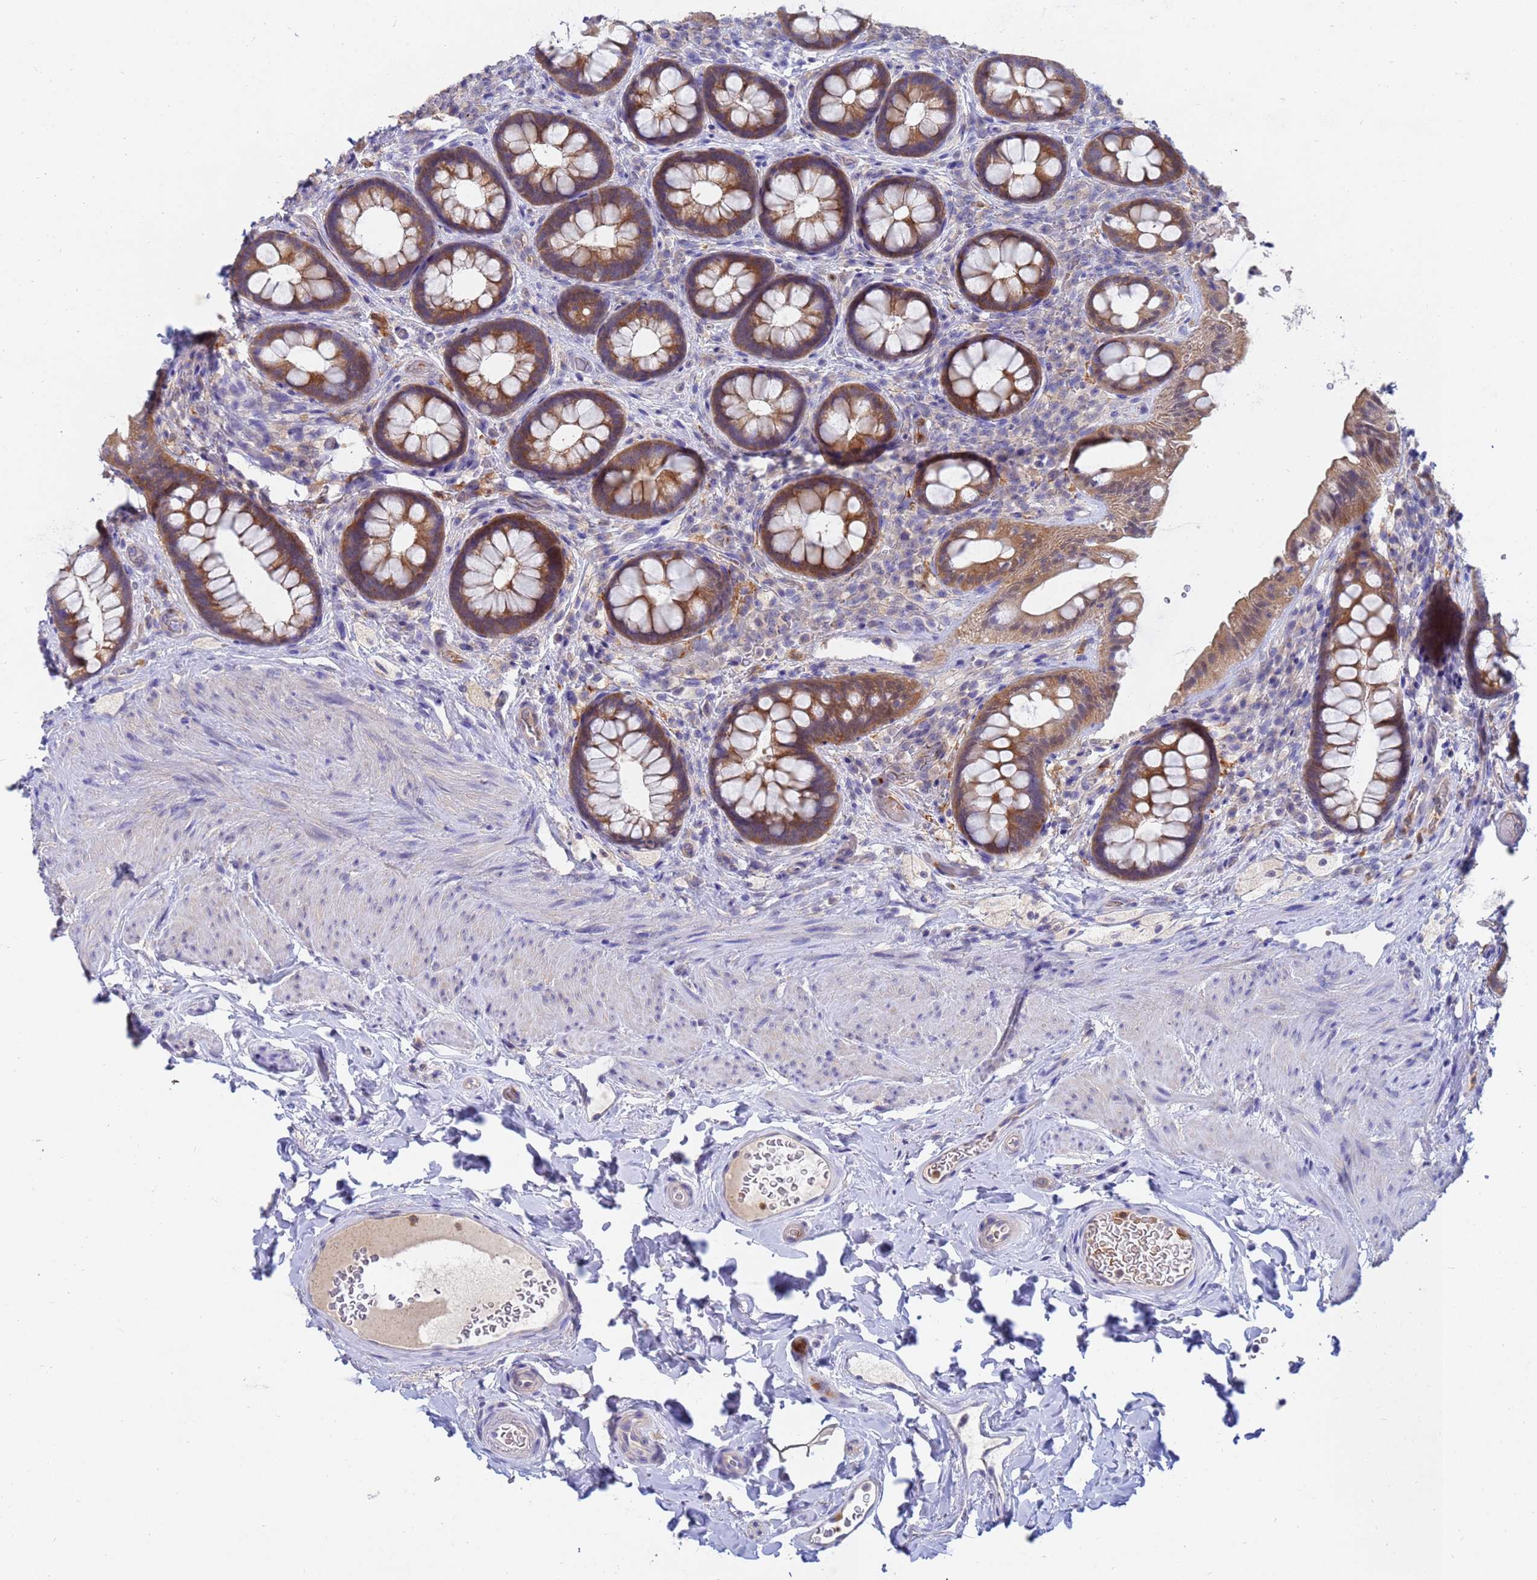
{"staining": {"intensity": "moderate", "quantity": ">75%", "location": "cytoplasmic/membranous"}, "tissue": "rectum", "cell_type": "Glandular cells", "image_type": "normal", "snomed": [{"axis": "morphology", "description": "Normal tissue, NOS"}, {"axis": "topography", "description": "Rectum"}, {"axis": "topography", "description": "Peripheral nerve tissue"}], "caption": "Immunohistochemistry of benign human rectum reveals medium levels of moderate cytoplasmic/membranous expression in about >75% of glandular cells.", "gene": "TTLL11", "patient": {"sex": "female", "age": 69}}